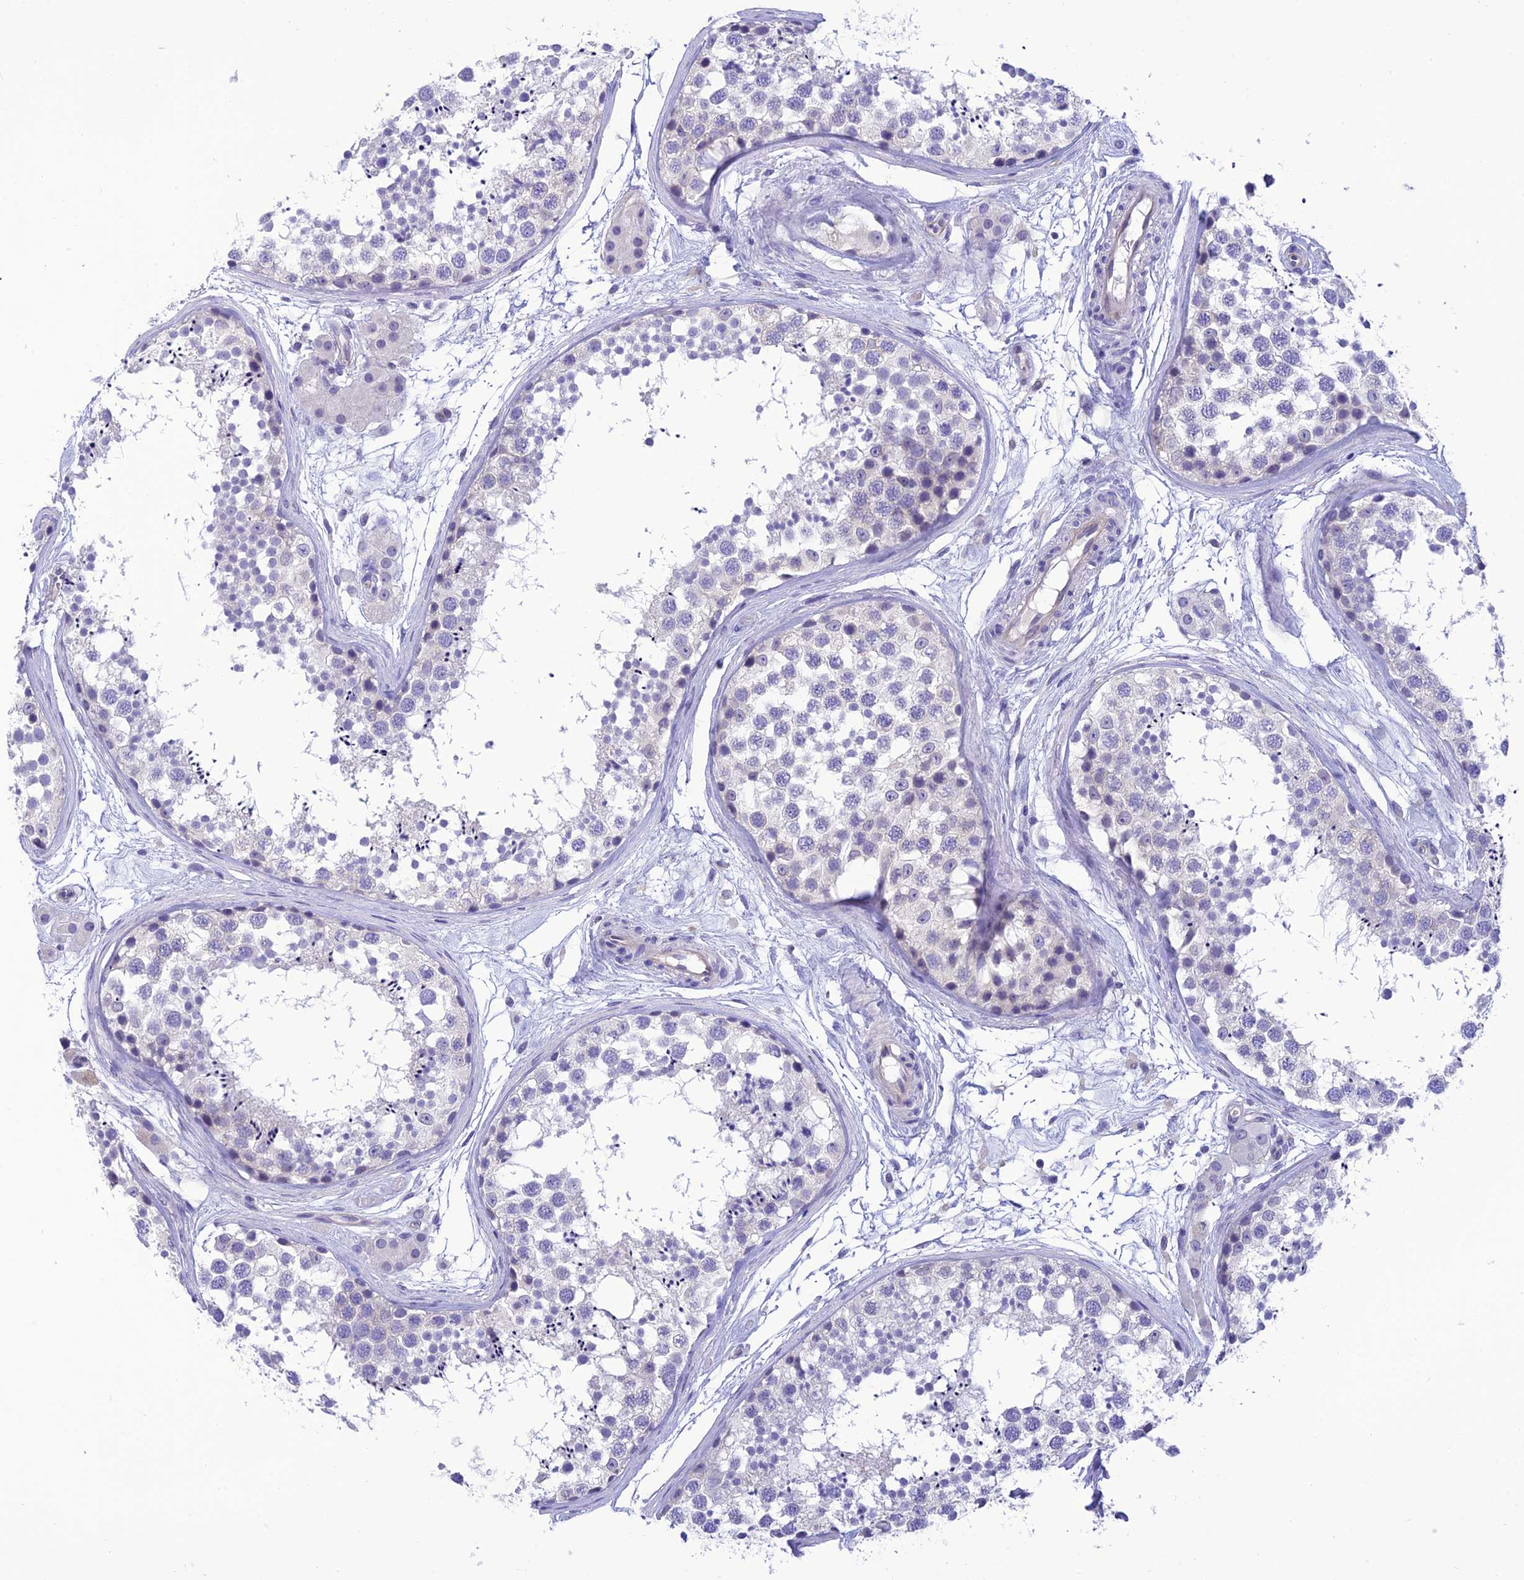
{"staining": {"intensity": "negative", "quantity": "none", "location": "none"}, "tissue": "testis", "cell_type": "Cells in seminiferous ducts", "image_type": "normal", "snomed": [{"axis": "morphology", "description": "Normal tissue, NOS"}, {"axis": "topography", "description": "Testis"}], "caption": "IHC of unremarkable human testis demonstrates no staining in cells in seminiferous ducts.", "gene": "C17orf67", "patient": {"sex": "male", "age": 56}}